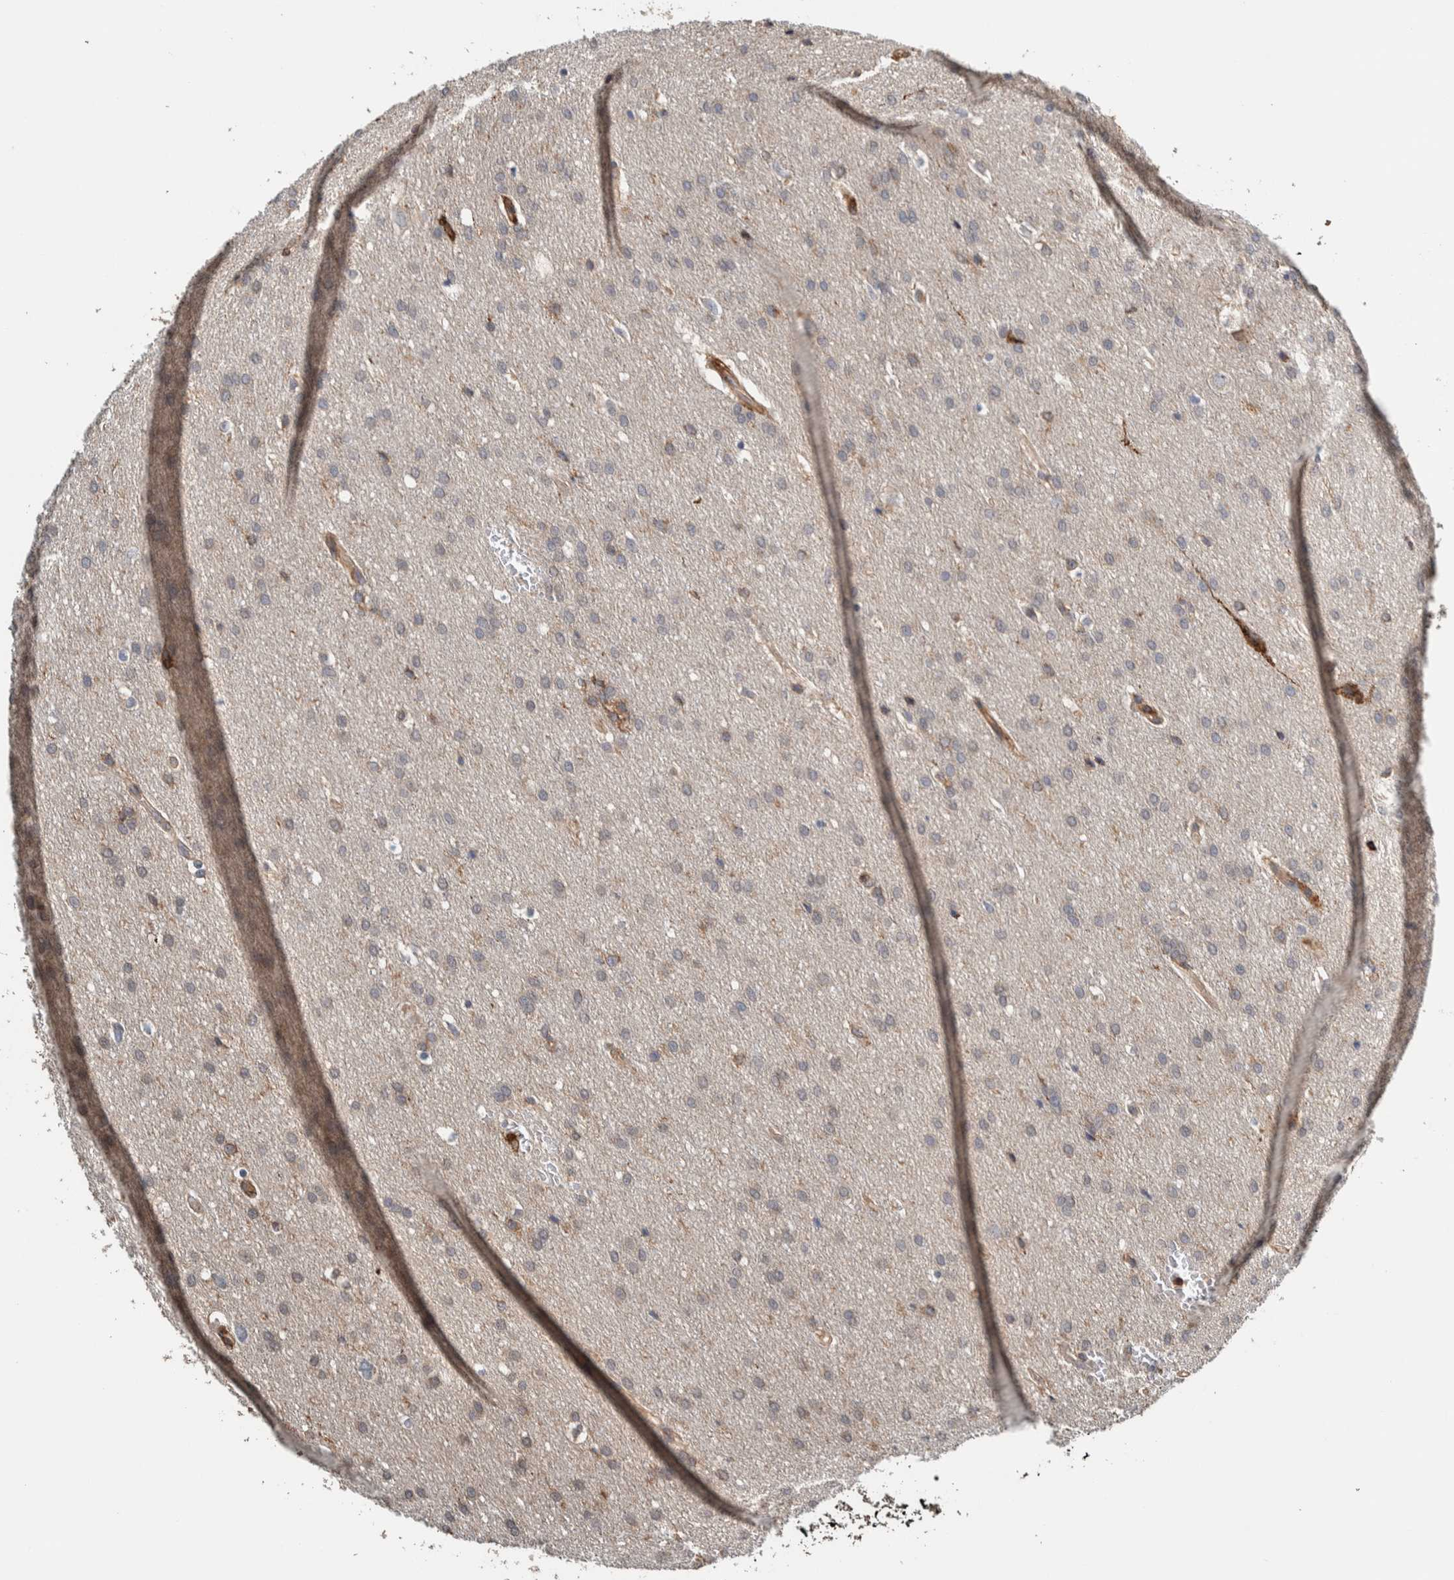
{"staining": {"intensity": "weak", "quantity": ">75%", "location": "cytoplasmic/membranous"}, "tissue": "glioma", "cell_type": "Tumor cells", "image_type": "cancer", "snomed": [{"axis": "morphology", "description": "Glioma, malignant, Low grade"}, {"axis": "topography", "description": "Brain"}], "caption": "This is a histology image of immunohistochemistry staining of low-grade glioma (malignant), which shows weak expression in the cytoplasmic/membranous of tumor cells.", "gene": "PLA2G3", "patient": {"sex": "female", "age": 37}}